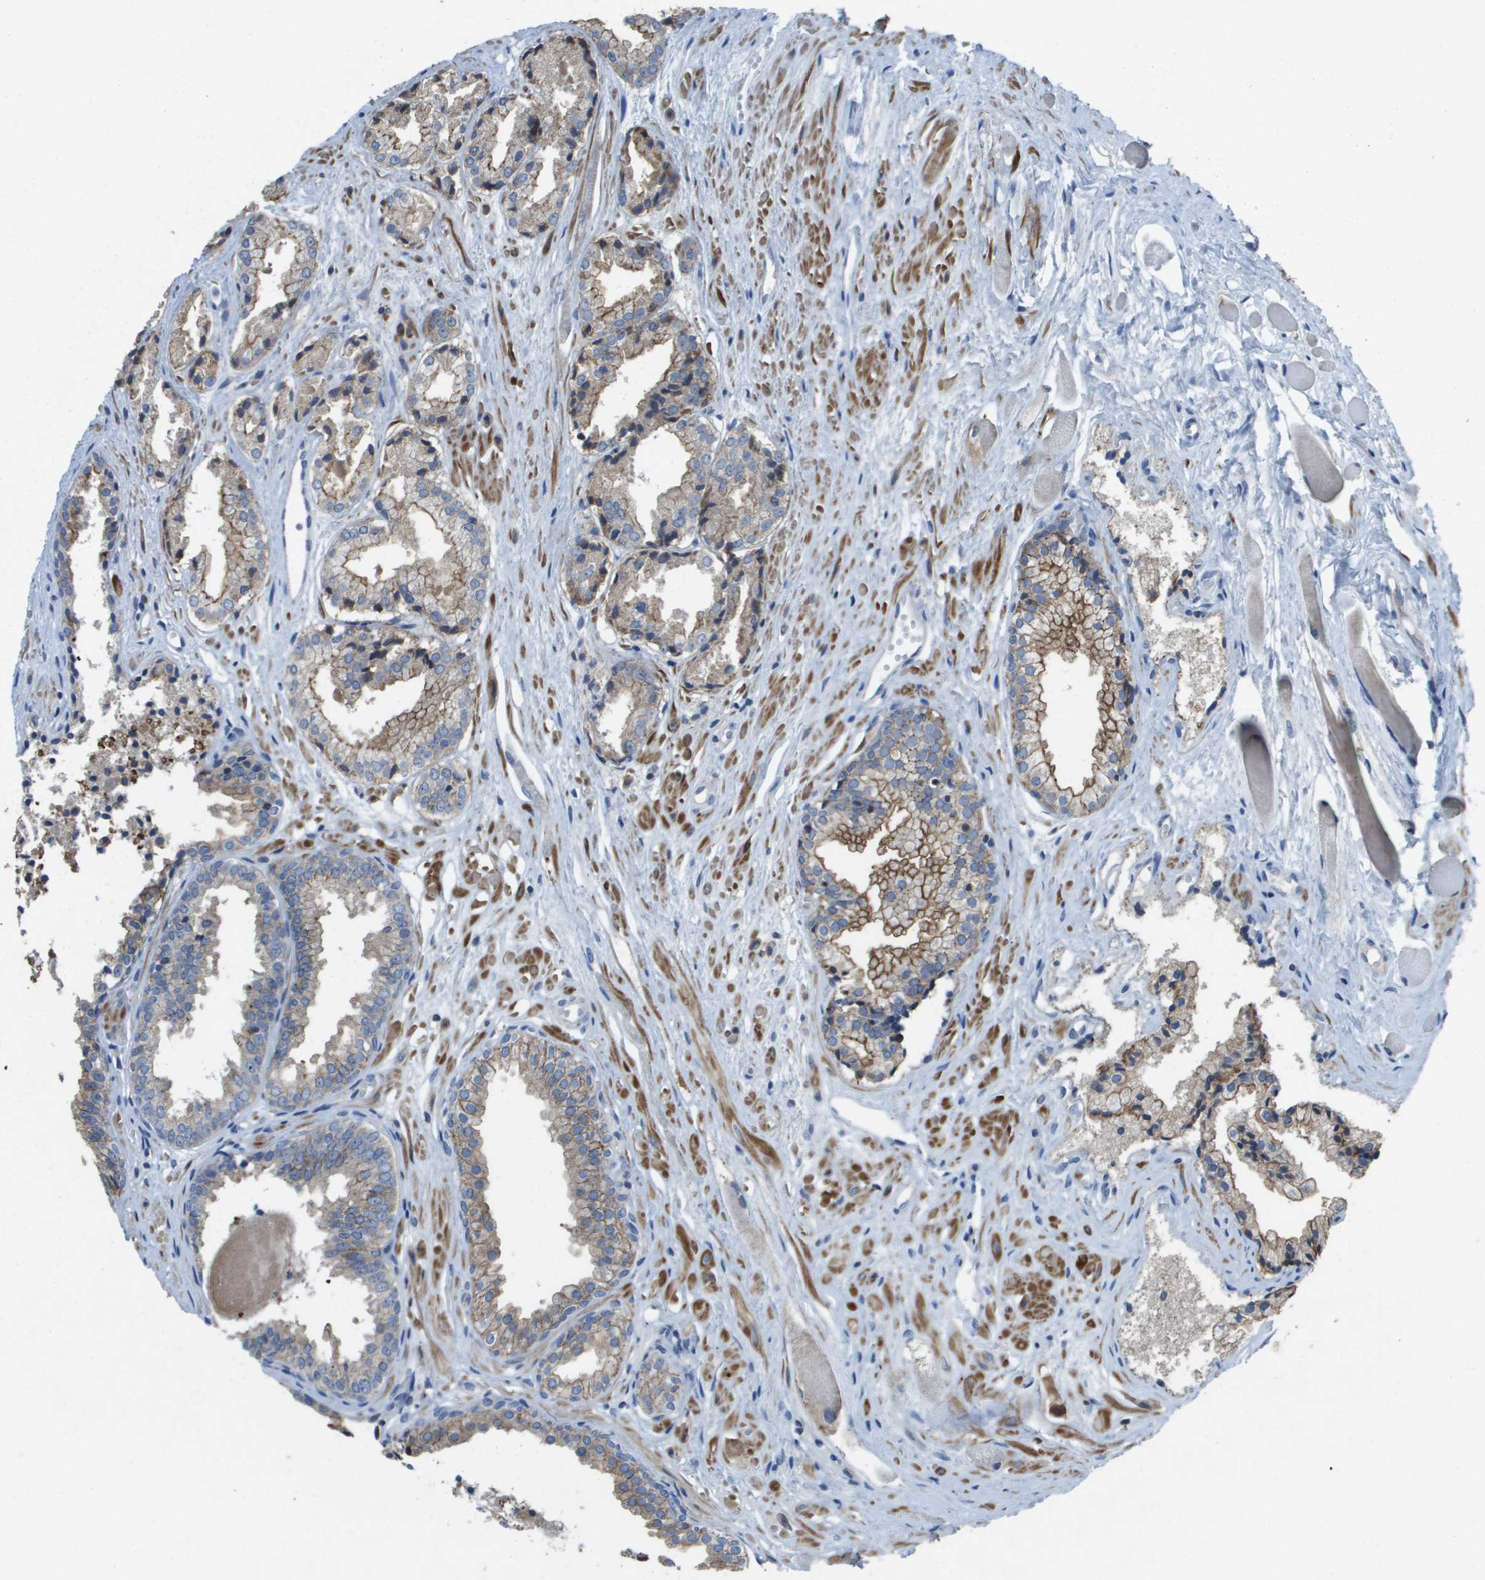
{"staining": {"intensity": "moderate", "quantity": "25%-75%", "location": "cytoplasmic/membranous"}, "tissue": "prostate cancer", "cell_type": "Tumor cells", "image_type": "cancer", "snomed": [{"axis": "morphology", "description": "Adenocarcinoma, Low grade"}, {"axis": "topography", "description": "Prostate"}], "caption": "There is medium levels of moderate cytoplasmic/membranous positivity in tumor cells of prostate cancer (low-grade adenocarcinoma), as demonstrated by immunohistochemical staining (brown color).", "gene": "CLCA4", "patient": {"sex": "male", "age": 53}}